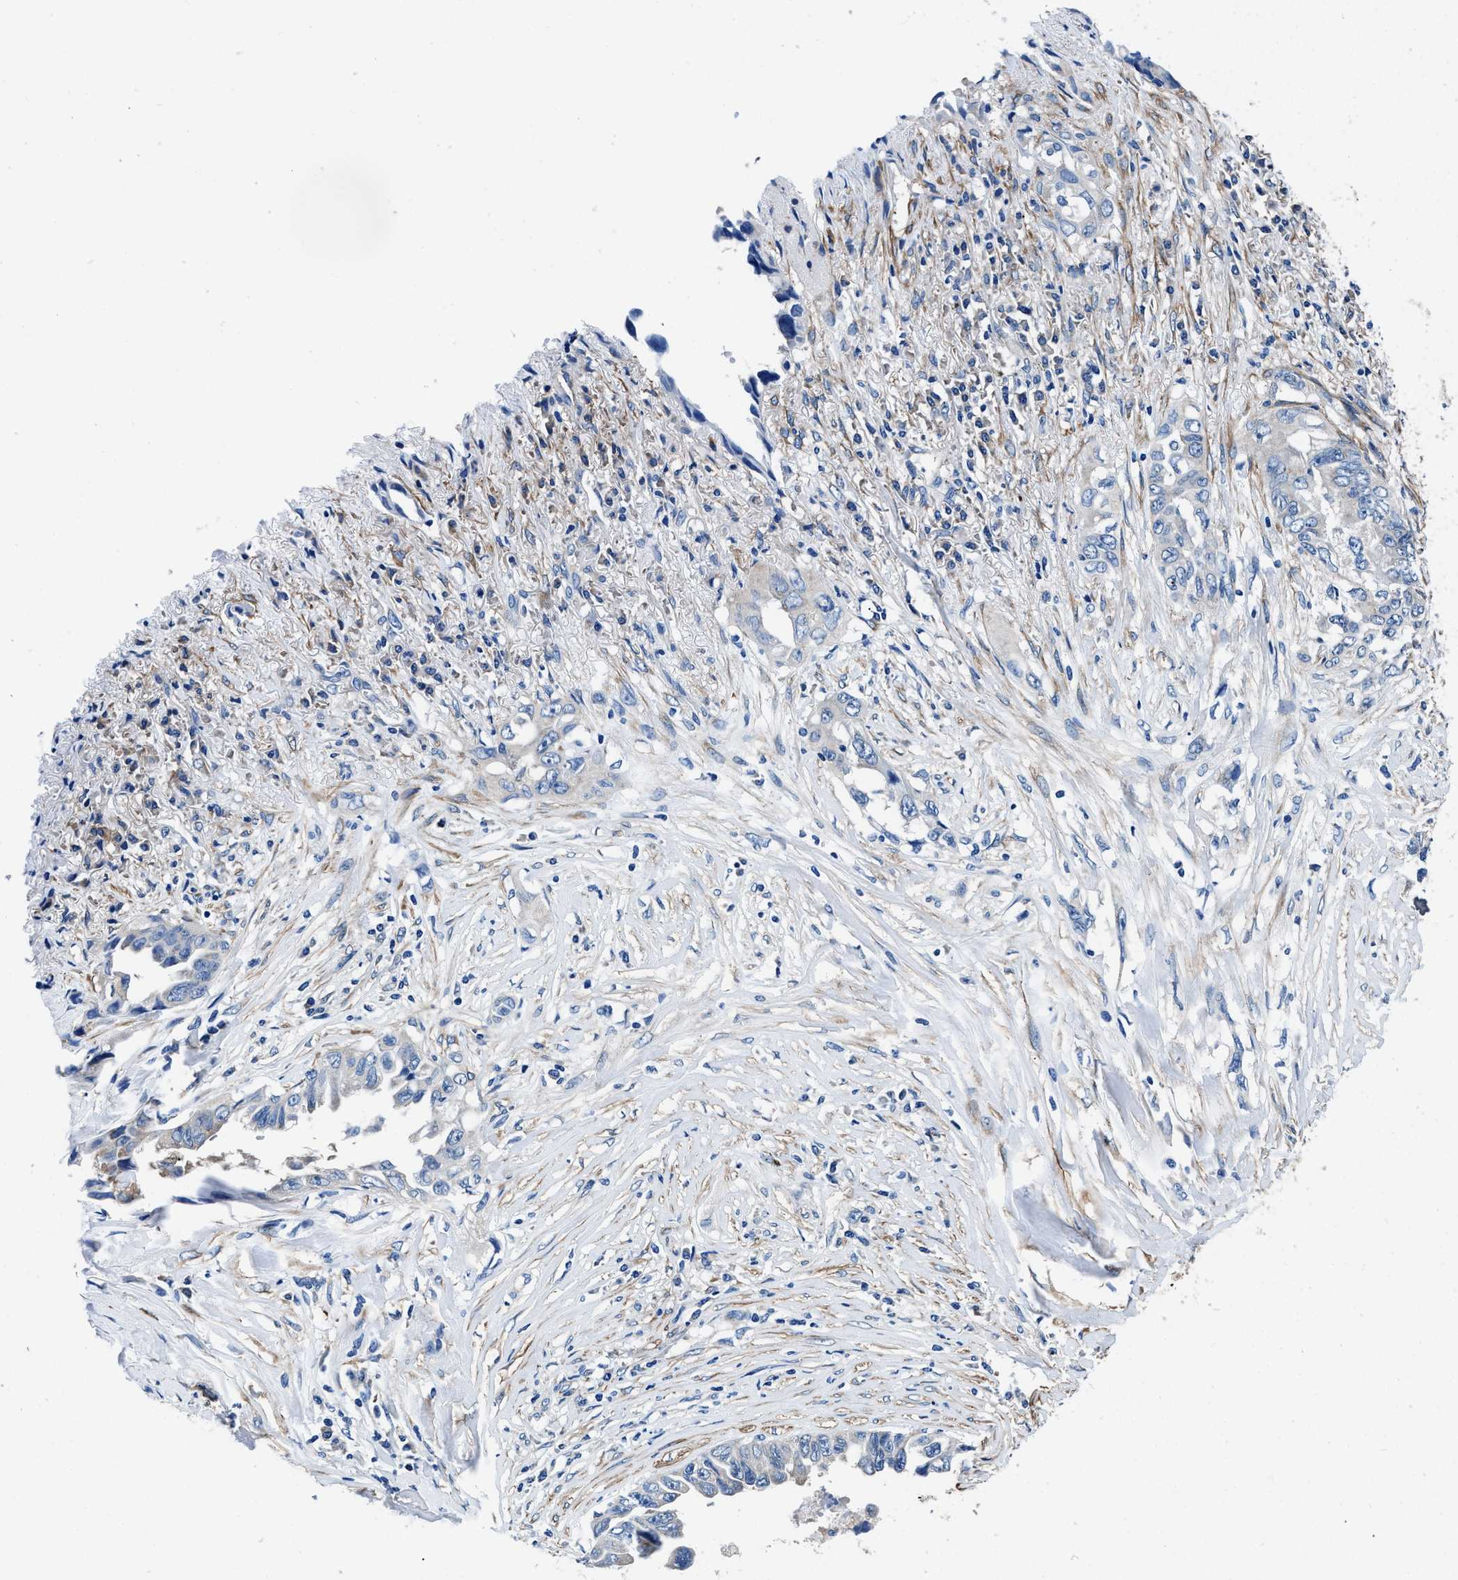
{"staining": {"intensity": "negative", "quantity": "none", "location": "none"}, "tissue": "lung cancer", "cell_type": "Tumor cells", "image_type": "cancer", "snomed": [{"axis": "morphology", "description": "Adenocarcinoma, NOS"}, {"axis": "topography", "description": "Lung"}], "caption": "Lung cancer was stained to show a protein in brown. There is no significant positivity in tumor cells.", "gene": "NEU1", "patient": {"sex": "female", "age": 51}}